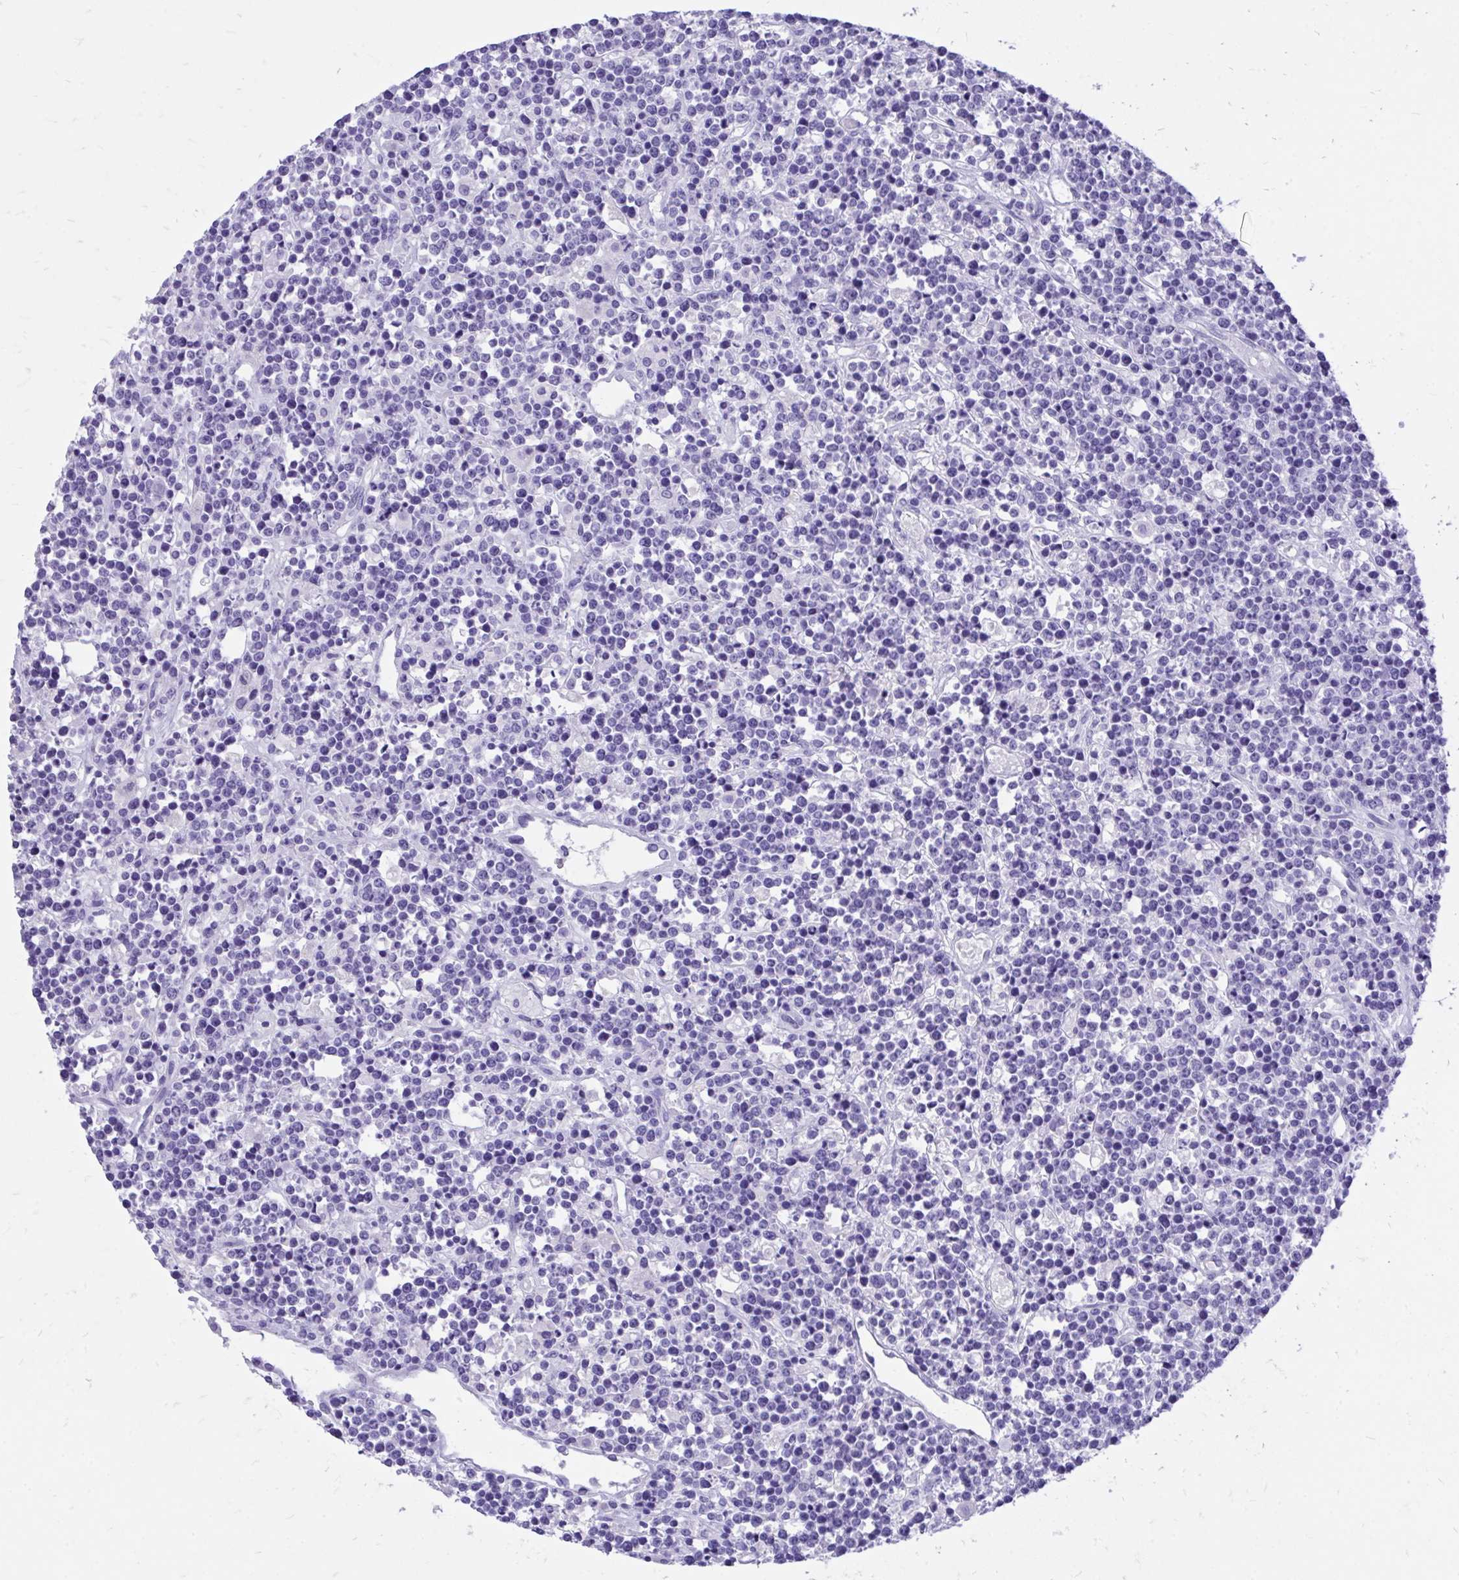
{"staining": {"intensity": "negative", "quantity": "none", "location": "none"}, "tissue": "lymphoma", "cell_type": "Tumor cells", "image_type": "cancer", "snomed": [{"axis": "morphology", "description": "Malignant lymphoma, non-Hodgkin's type, High grade"}, {"axis": "topography", "description": "Ovary"}], "caption": "Tumor cells are negative for protein expression in human high-grade malignant lymphoma, non-Hodgkin's type.", "gene": "MON1A", "patient": {"sex": "female", "age": 56}}